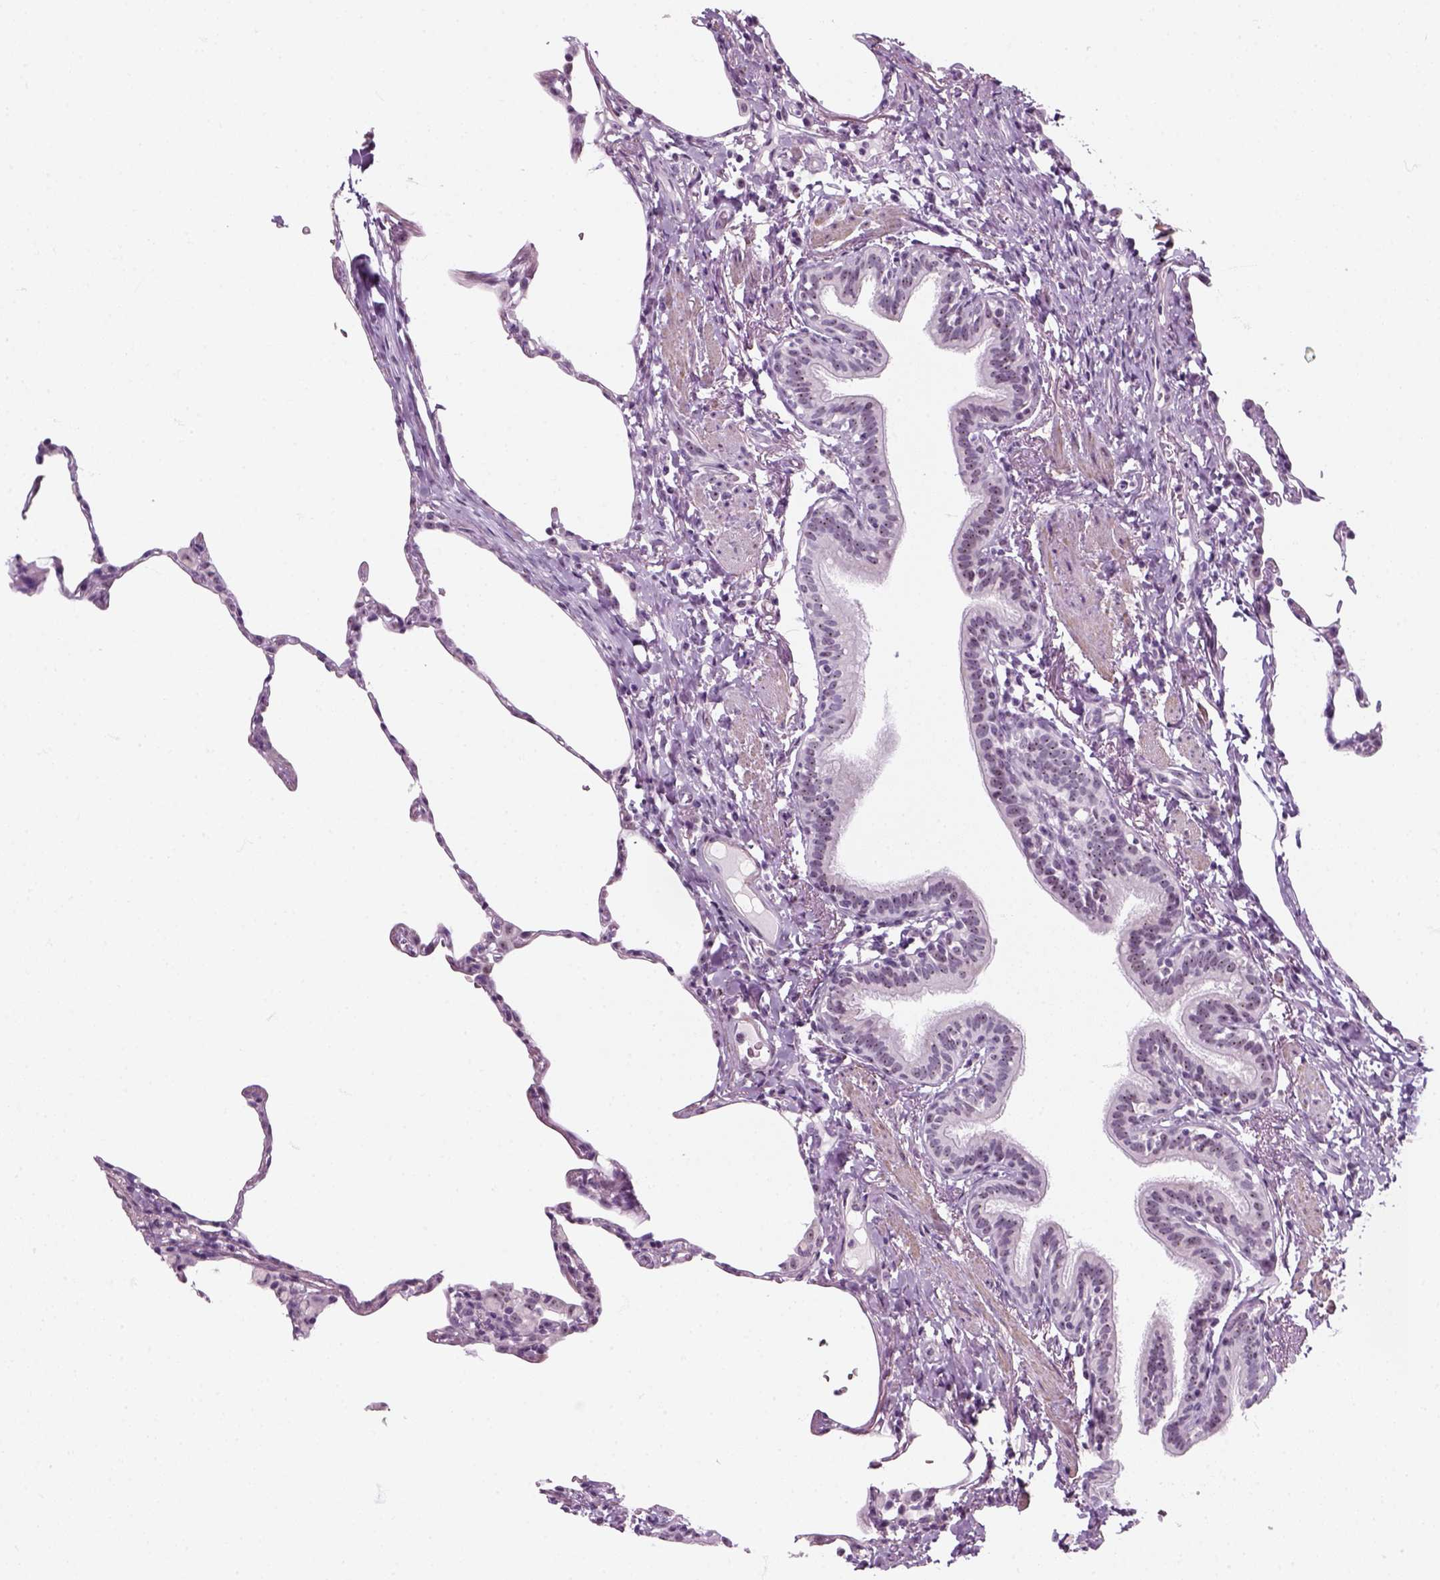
{"staining": {"intensity": "negative", "quantity": "none", "location": "none"}, "tissue": "lung", "cell_type": "Alveolar cells", "image_type": "normal", "snomed": [{"axis": "morphology", "description": "Normal tissue, NOS"}, {"axis": "topography", "description": "Lung"}], "caption": "A high-resolution histopathology image shows IHC staining of normal lung, which shows no significant staining in alveolar cells.", "gene": "ZNF865", "patient": {"sex": "female", "age": 57}}